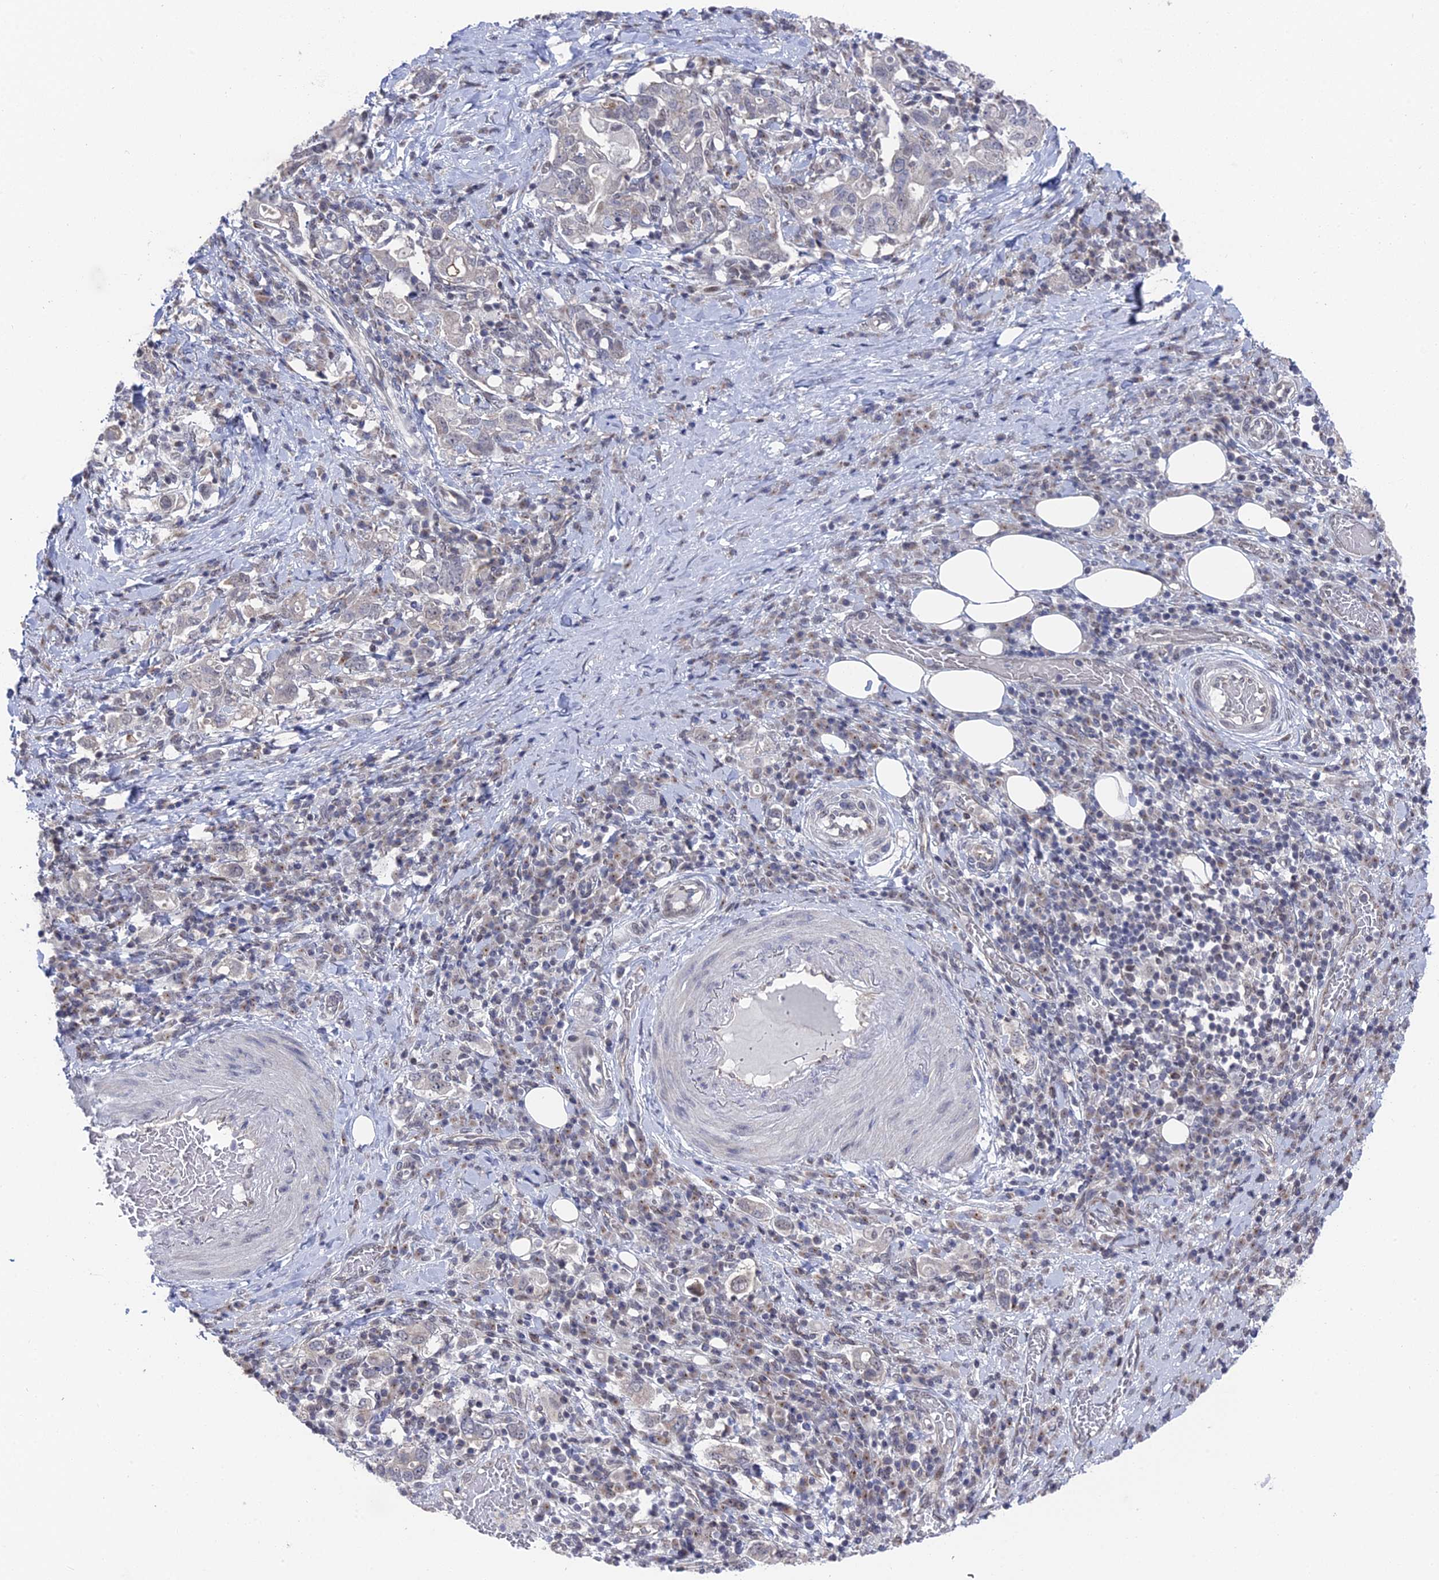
{"staining": {"intensity": "negative", "quantity": "none", "location": "none"}, "tissue": "stomach cancer", "cell_type": "Tumor cells", "image_type": "cancer", "snomed": [{"axis": "morphology", "description": "Adenocarcinoma, NOS"}, {"axis": "topography", "description": "Stomach, upper"}, {"axis": "topography", "description": "Stomach"}], "caption": "Tumor cells are negative for brown protein staining in stomach cancer (adenocarcinoma).", "gene": "FHIP2A", "patient": {"sex": "male", "age": 62}}